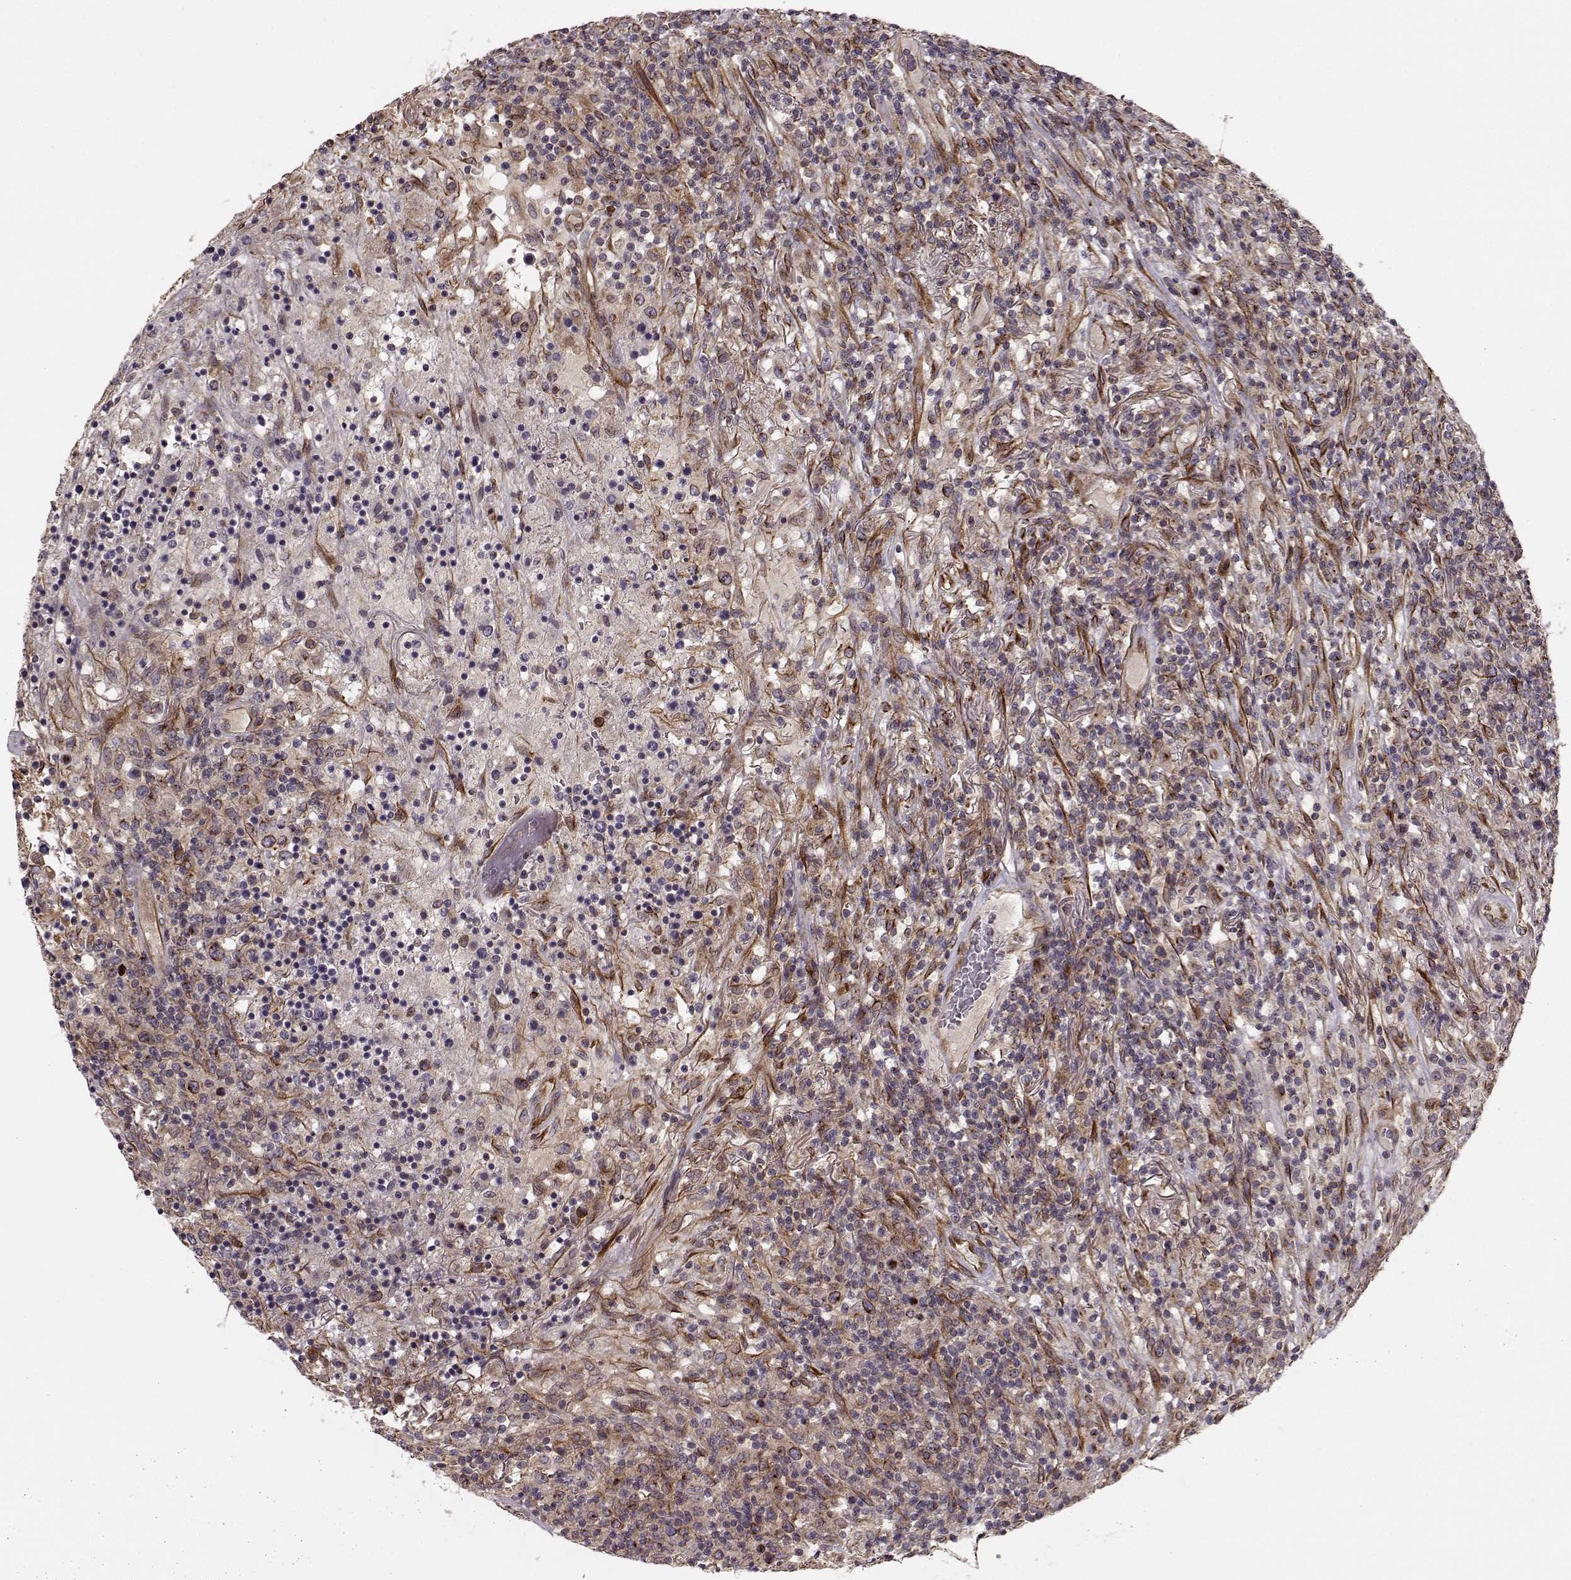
{"staining": {"intensity": "weak", "quantity": ">75%", "location": "cytoplasmic/membranous"}, "tissue": "lymphoma", "cell_type": "Tumor cells", "image_type": "cancer", "snomed": [{"axis": "morphology", "description": "Malignant lymphoma, non-Hodgkin's type, High grade"}, {"axis": "topography", "description": "Lung"}], "caption": "Lymphoma was stained to show a protein in brown. There is low levels of weak cytoplasmic/membranous positivity in approximately >75% of tumor cells.", "gene": "MTR", "patient": {"sex": "male", "age": 79}}